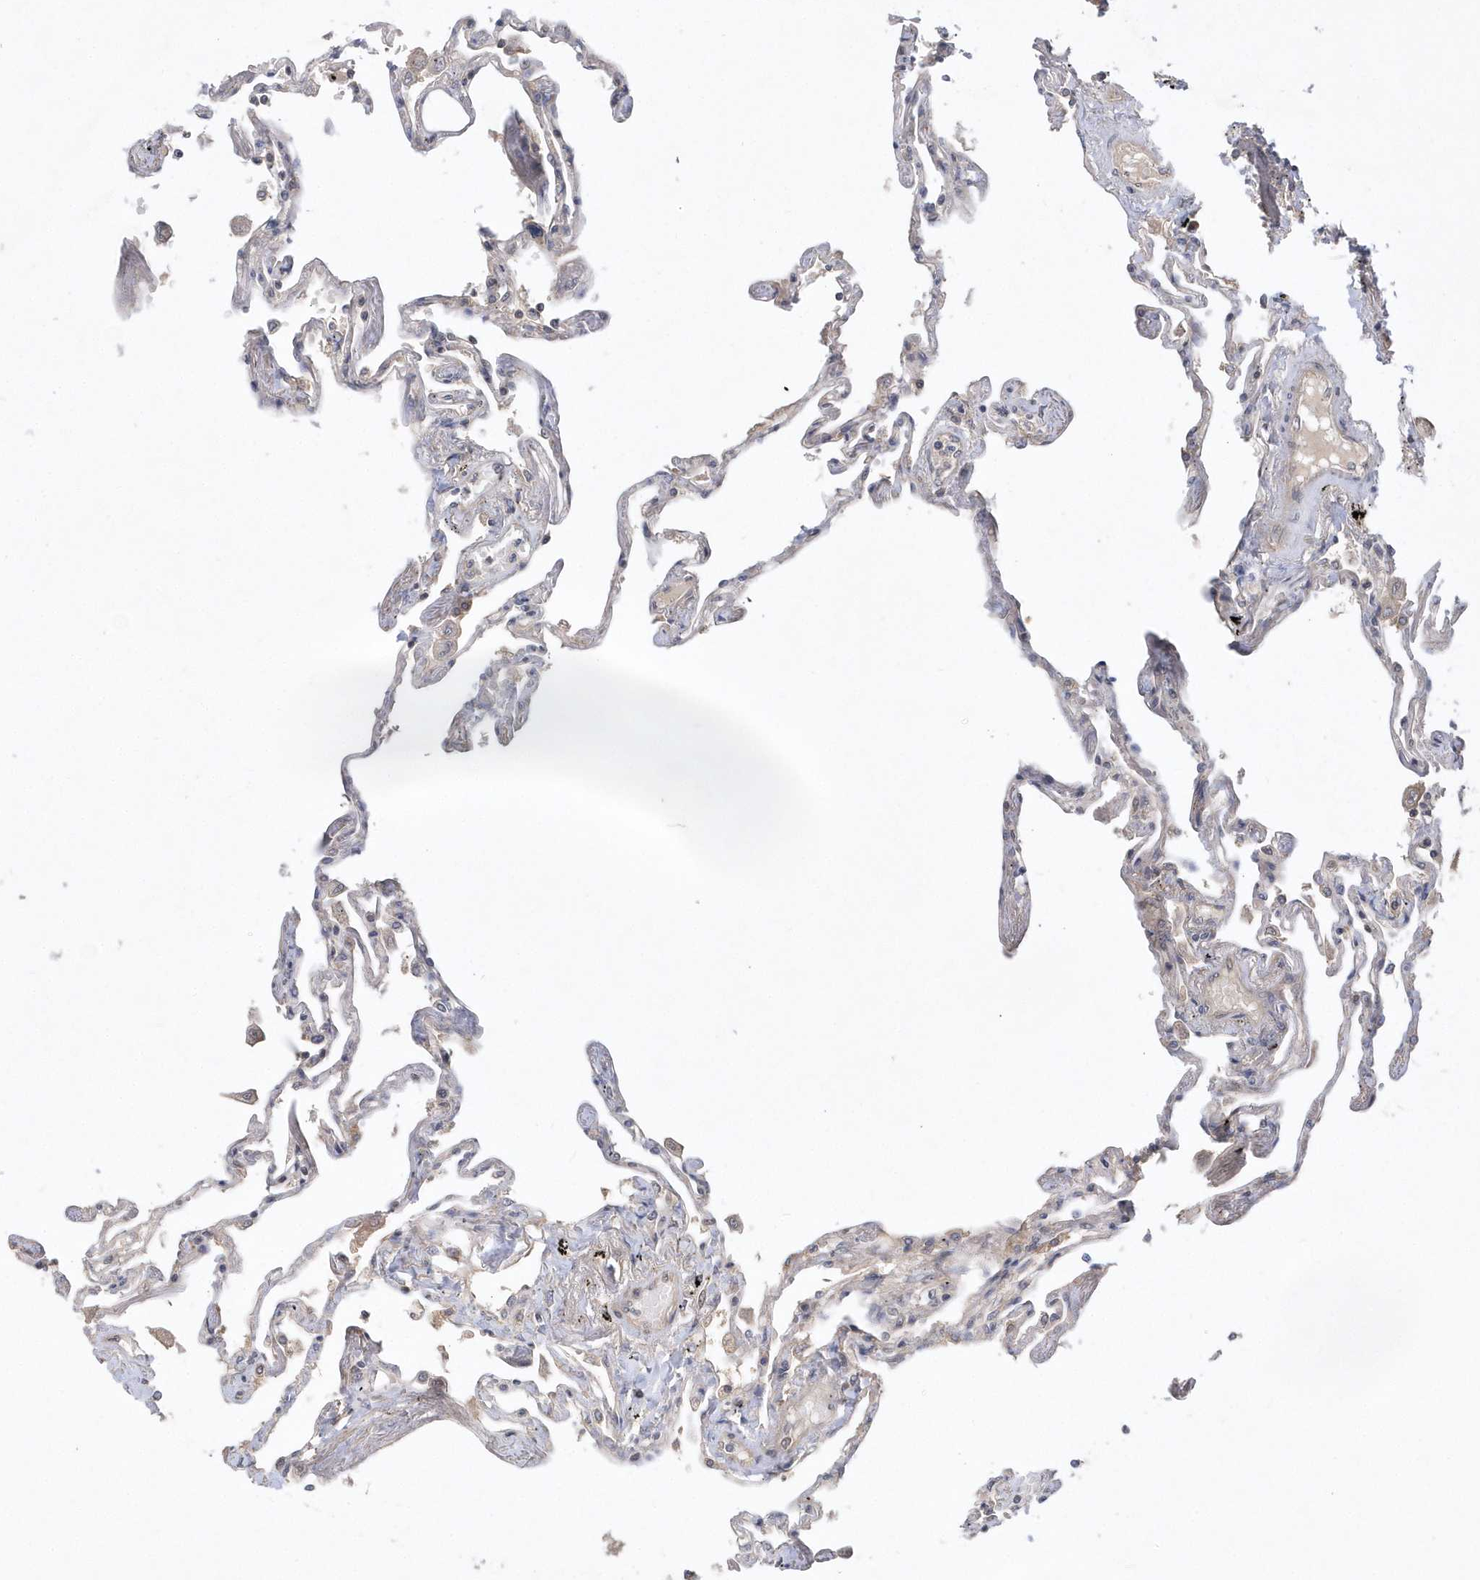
{"staining": {"intensity": "weak", "quantity": "<25%", "location": "cytoplasmic/membranous"}, "tissue": "lung", "cell_type": "Alveolar cells", "image_type": "normal", "snomed": [{"axis": "morphology", "description": "Normal tissue, NOS"}, {"axis": "topography", "description": "Lung"}], "caption": "Alveolar cells show no significant positivity in unremarkable lung. (Brightfield microscopy of DAB immunohistochemistry at high magnification).", "gene": "GFM2", "patient": {"sex": "female", "age": 67}}